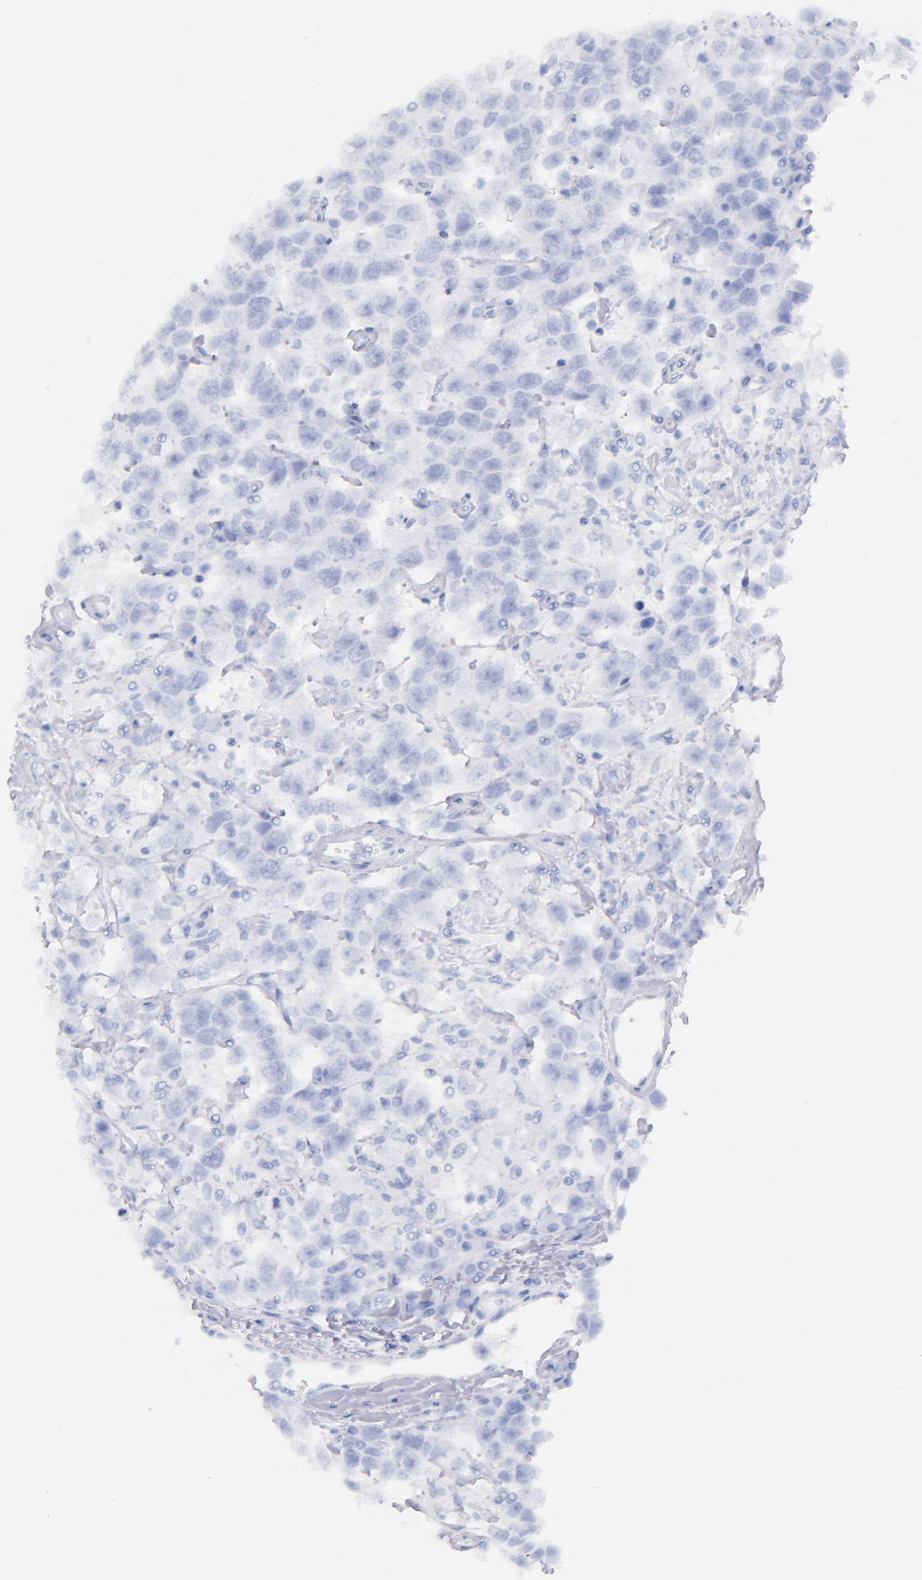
{"staining": {"intensity": "negative", "quantity": "none", "location": "none"}, "tissue": "testis cancer", "cell_type": "Tumor cells", "image_type": "cancer", "snomed": [{"axis": "morphology", "description": "Seminoma, NOS"}, {"axis": "topography", "description": "Testis"}], "caption": "The immunohistochemistry (IHC) histopathology image has no significant staining in tumor cells of testis cancer tissue.", "gene": "CD44", "patient": {"sex": "male", "age": 41}}